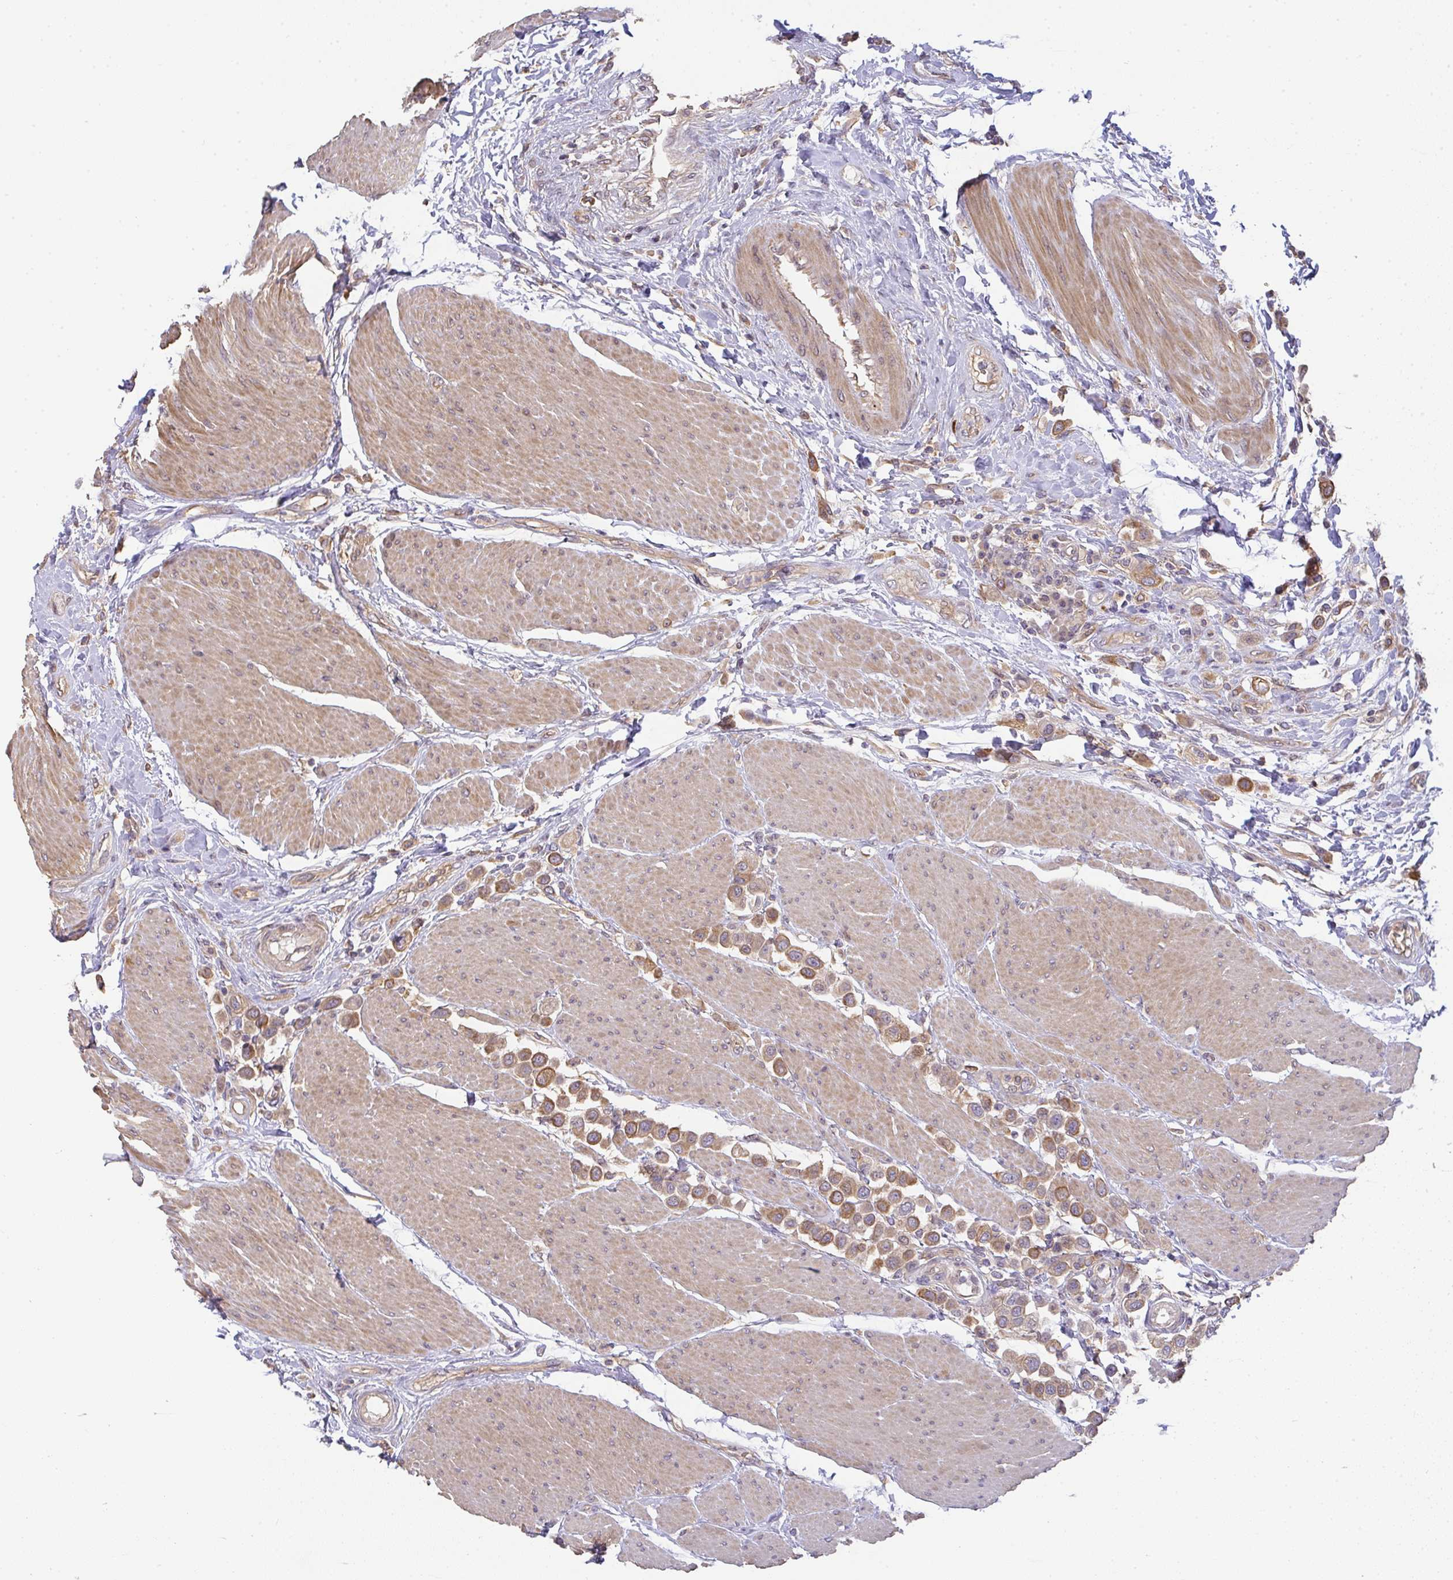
{"staining": {"intensity": "moderate", "quantity": ">75%", "location": "cytoplasmic/membranous"}, "tissue": "urothelial cancer", "cell_type": "Tumor cells", "image_type": "cancer", "snomed": [{"axis": "morphology", "description": "Urothelial carcinoma, High grade"}, {"axis": "topography", "description": "Urinary bladder"}], "caption": "Protein positivity by IHC demonstrates moderate cytoplasmic/membranous staining in about >75% of tumor cells in urothelial cancer.", "gene": "EEF1AKMT1", "patient": {"sex": "male", "age": 50}}